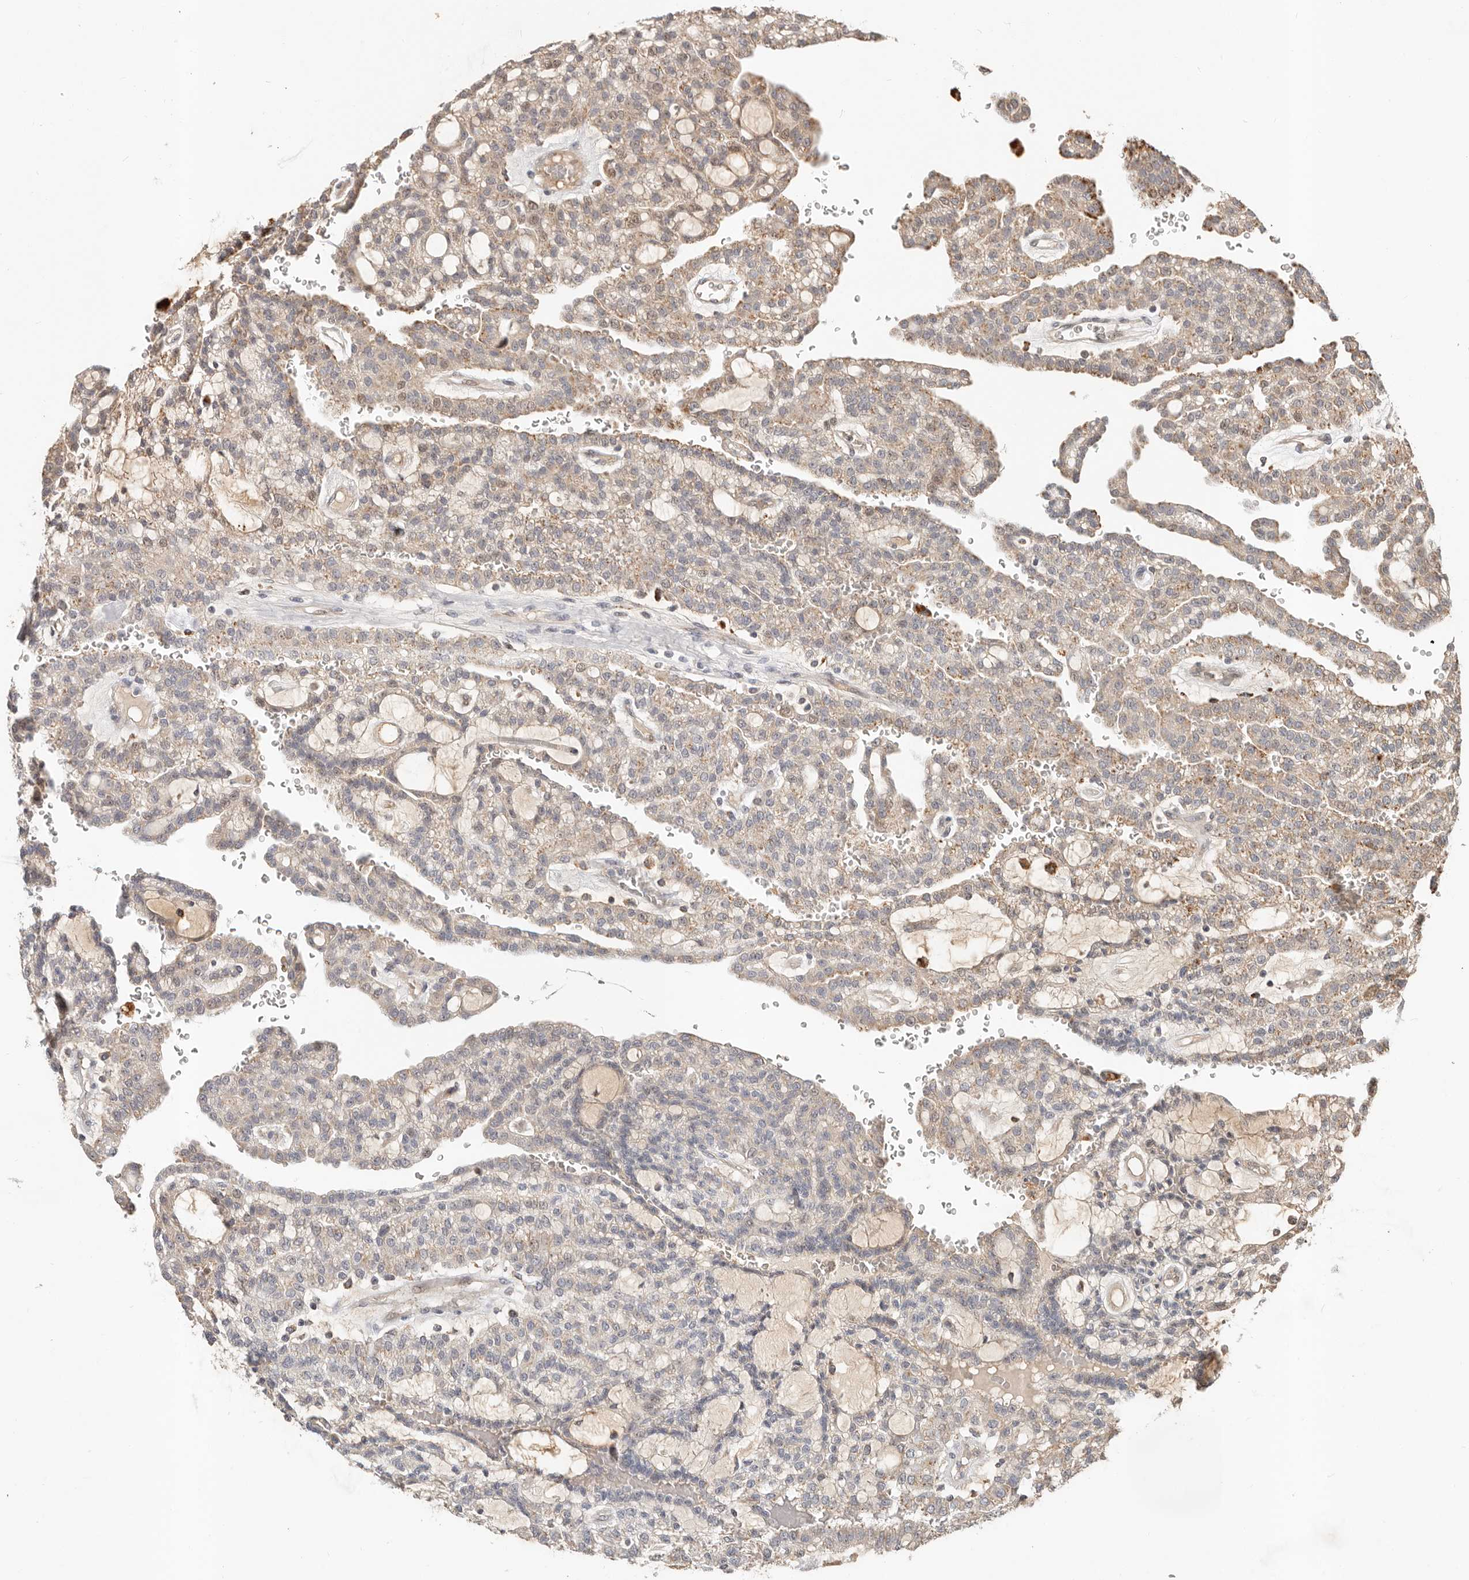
{"staining": {"intensity": "weak", "quantity": "25%-75%", "location": "cytoplasmic/membranous"}, "tissue": "renal cancer", "cell_type": "Tumor cells", "image_type": "cancer", "snomed": [{"axis": "morphology", "description": "Adenocarcinoma, NOS"}, {"axis": "topography", "description": "Kidney"}], "caption": "A brown stain highlights weak cytoplasmic/membranous staining of a protein in renal cancer (adenocarcinoma) tumor cells.", "gene": "ZRANB1", "patient": {"sex": "male", "age": 63}}